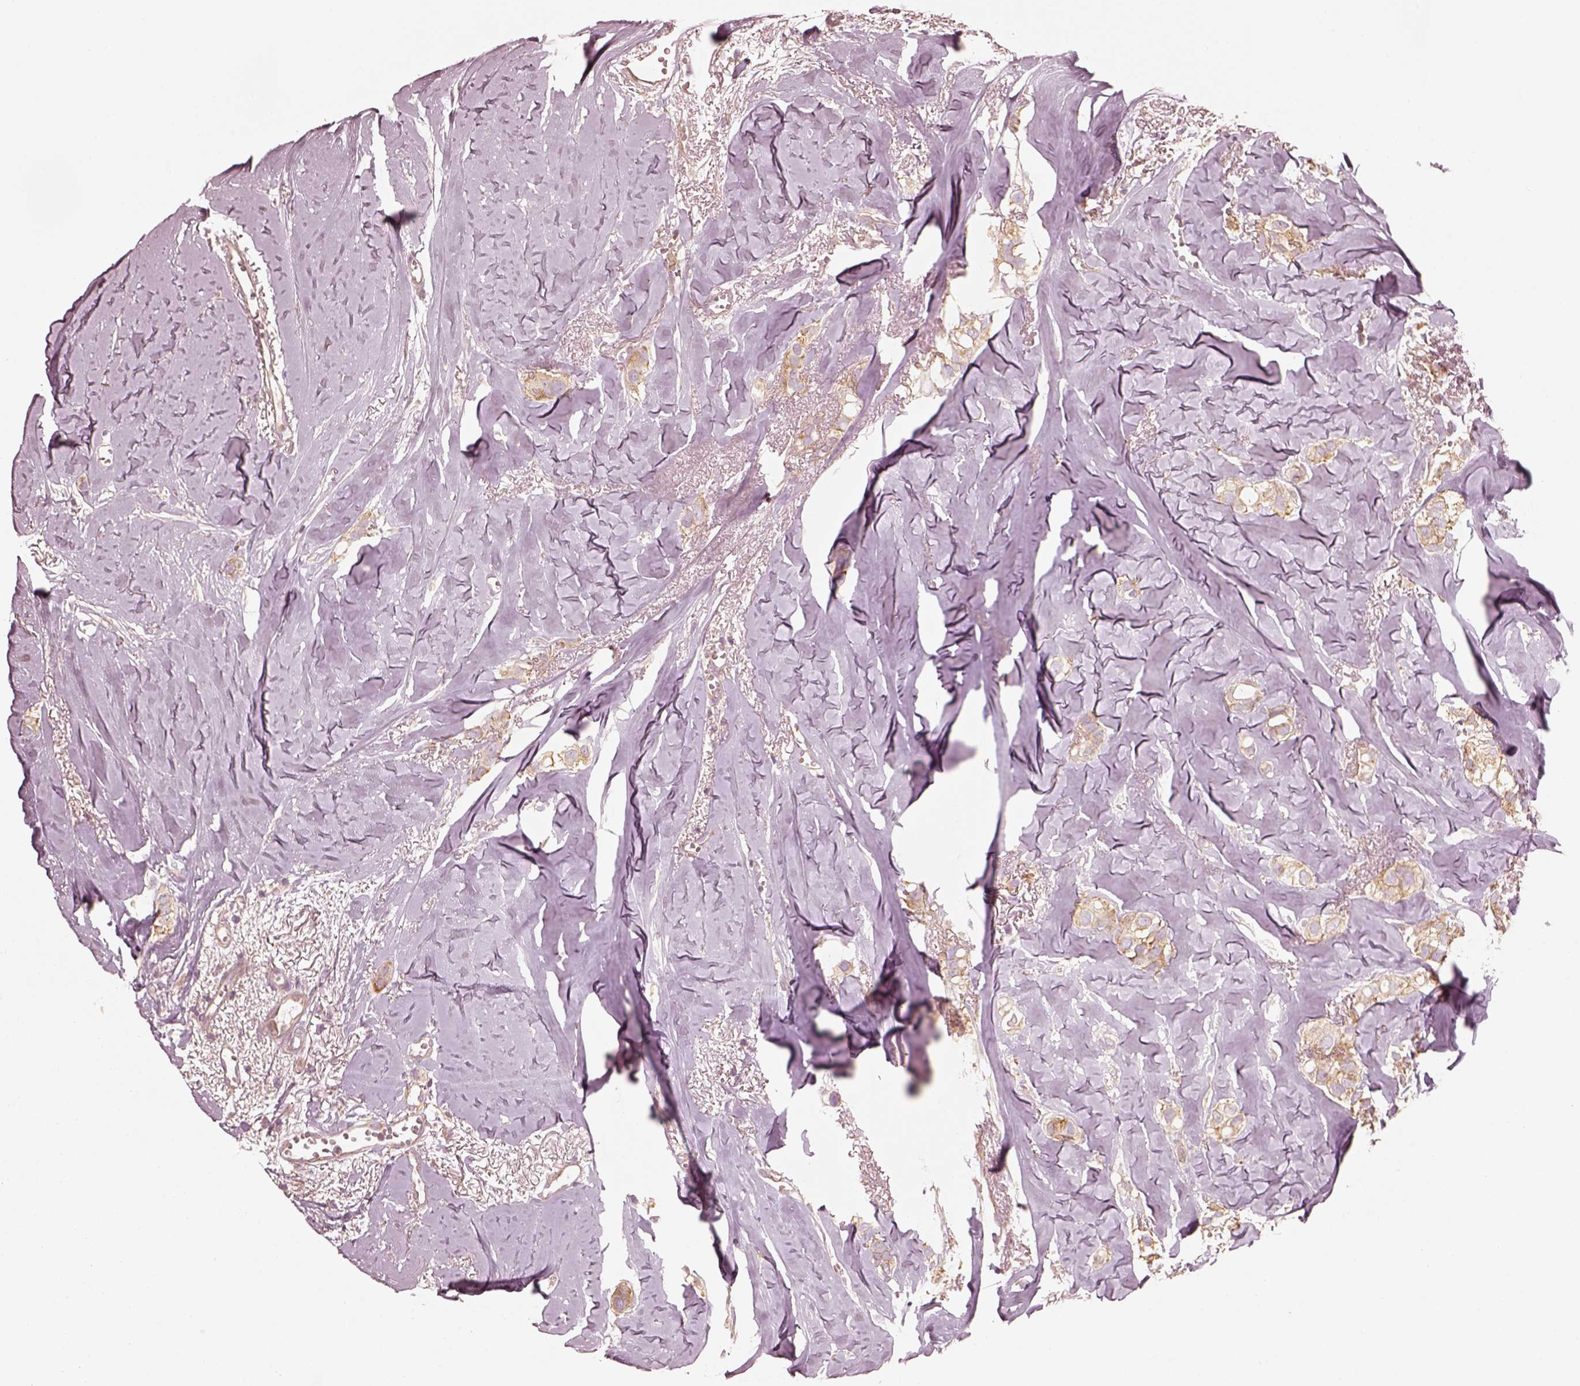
{"staining": {"intensity": "moderate", "quantity": ">75%", "location": "cytoplasmic/membranous"}, "tissue": "breast cancer", "cell_type": "Tumor cells", "image_type": "cancer", "snomed": [{"axis": "morphology", "description": "Duct carcinoma"}, {"axis": "topography", "description": "Breast"}], "caption": "An immunohistochemistry image of tumor tissue is shown. Protein staining in brown labels moderate cytoplasmic/membranous positivity in breast intraductal carcinoma within tumor cells.", "gene": "CNOT2", "patient": {"sex": "female", "age": 85}}